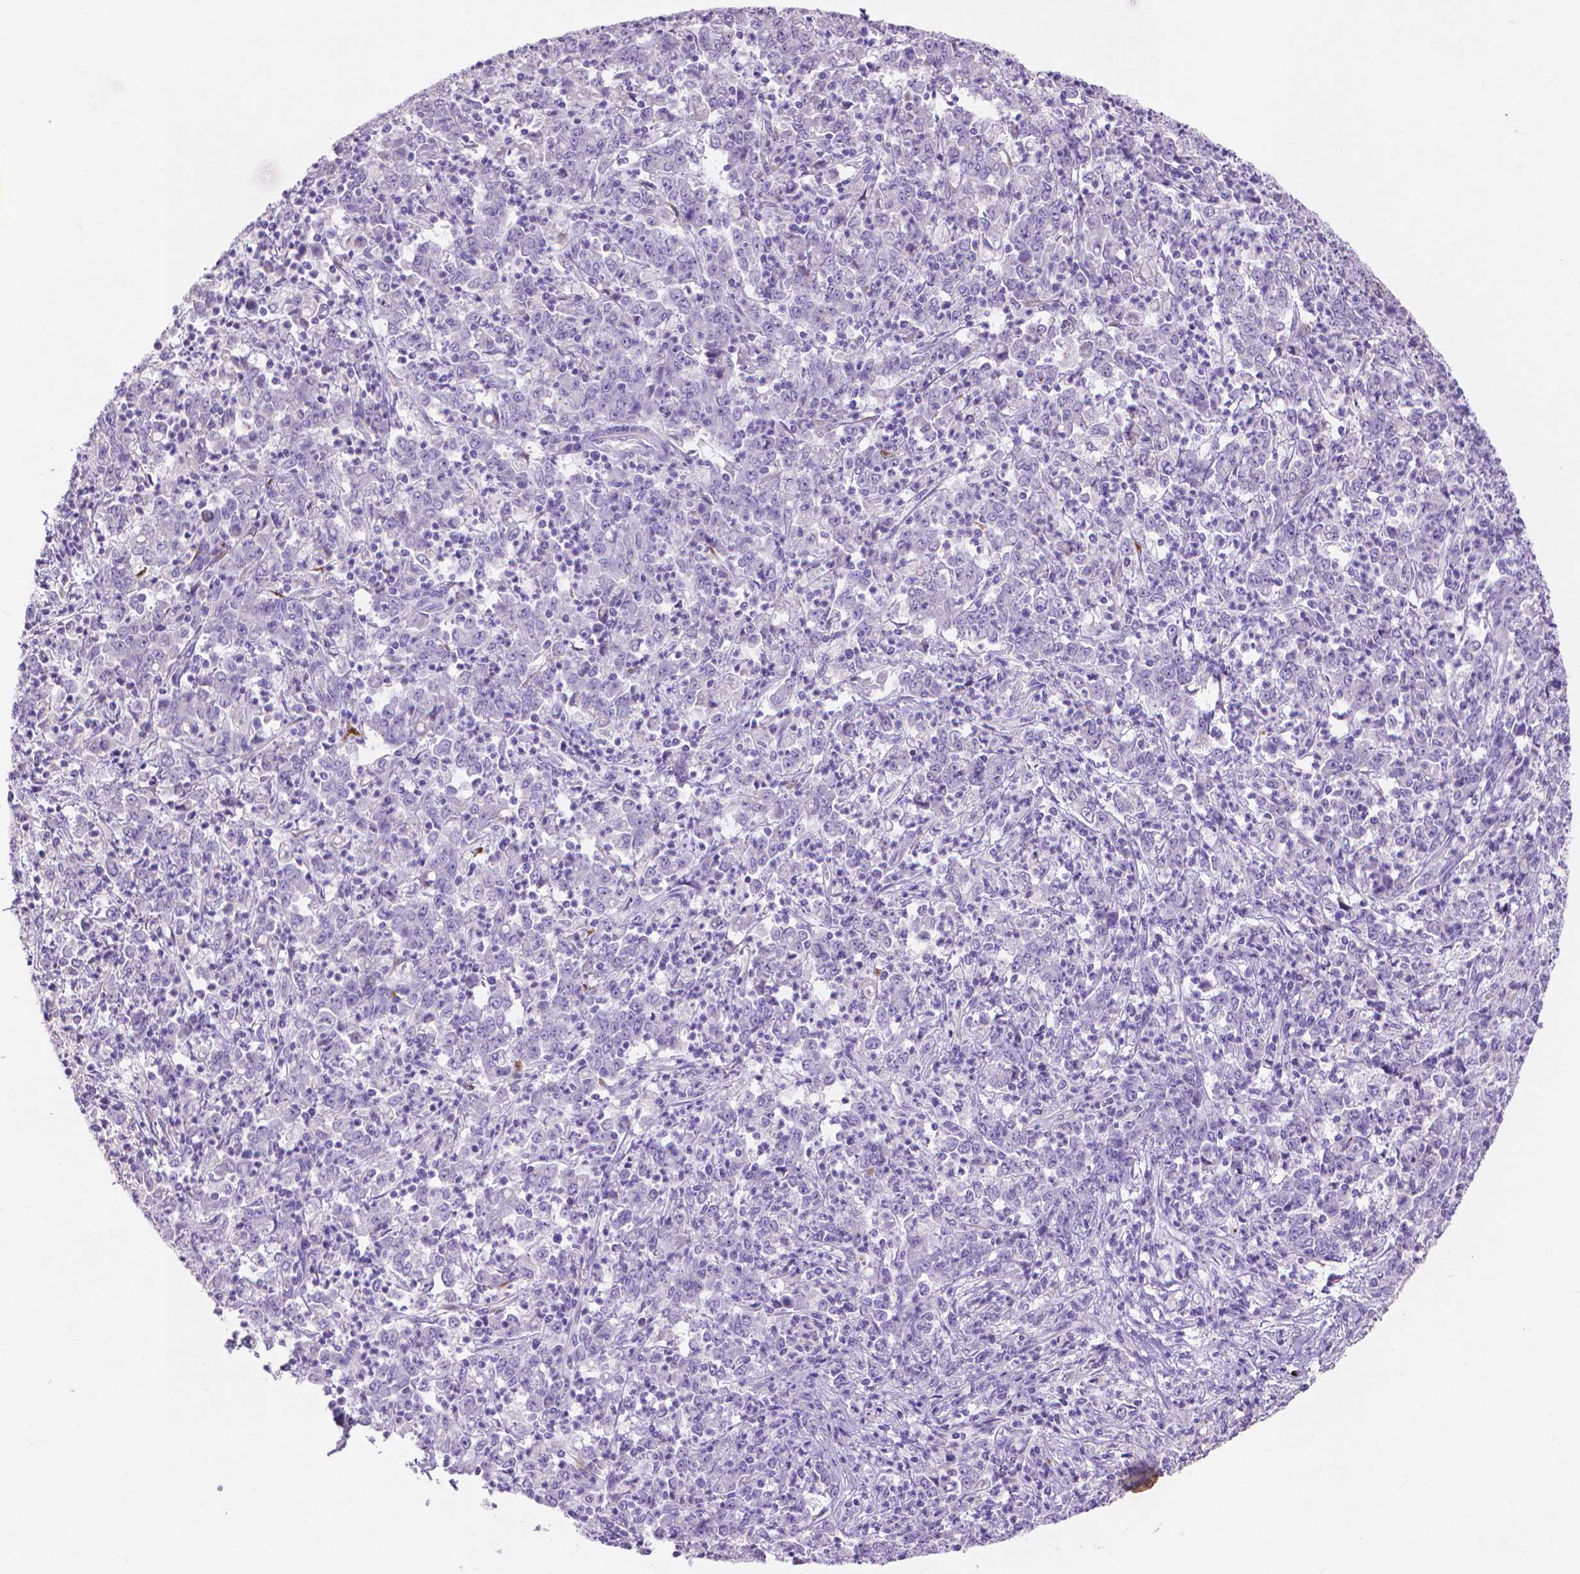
{"staining": {"intensity": "negative", "quantity": "none", "location": "none"}, "tissue": "stomach cancer", "cell_type": "Tumor cells", "image_type": "cancer", "snomed": [{"axis": "morphology", "description": "Adenocarcinoma, NOS"}, {"axis": "topography", "description": "Stomach, lower"}], "caption": "Immunohistochemistry (IHC) photomicrograph of neoplastic tissue: human stomach adenocarcinoma stained with DAB shows no significant protein expression in tumor cells. (Immunohistochemistry, brightfield microscopy, high magnification).", "gene": "MMP11", "patient": {"sex": "female", "age": 71}}